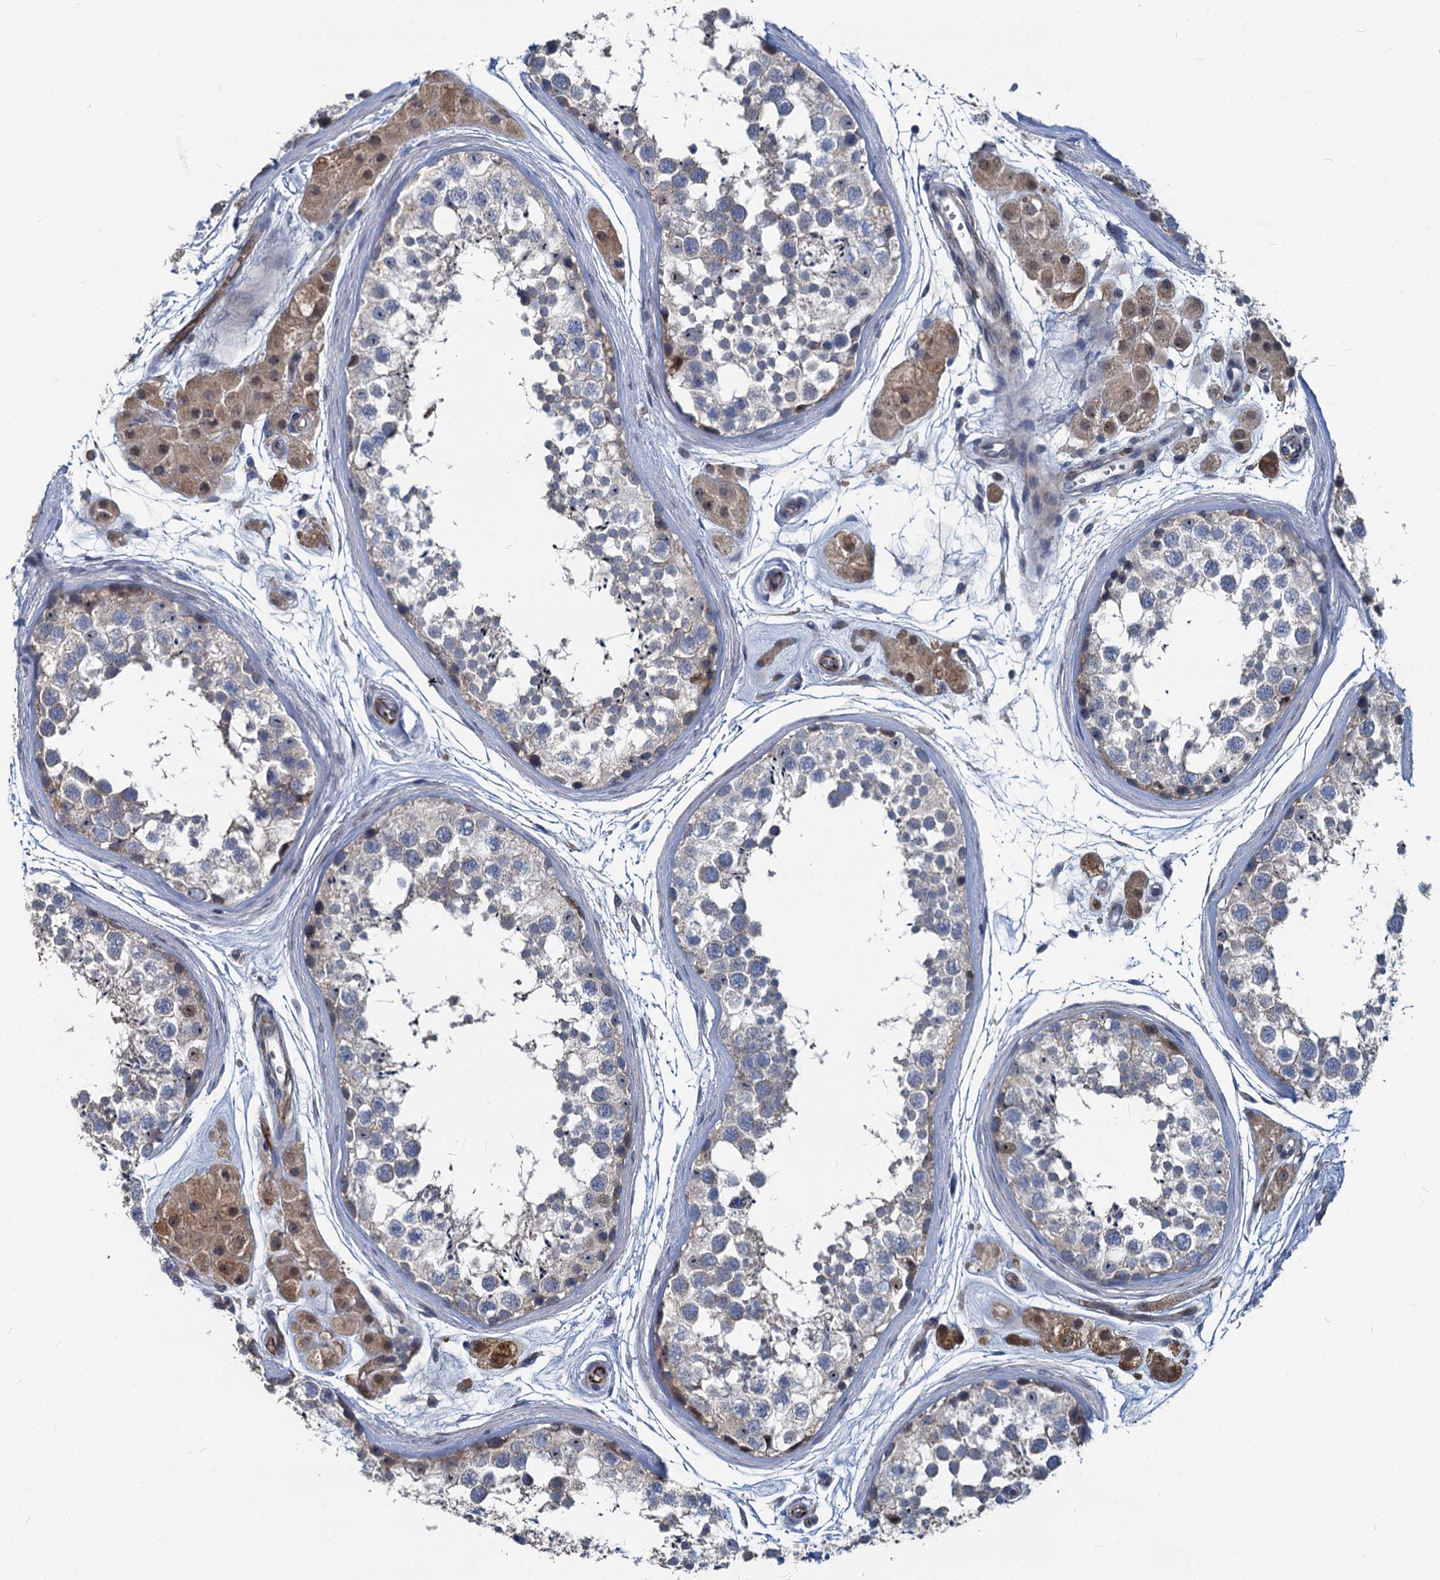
{"staining": {"intensity": "moderate", "quantity": "<25%", "location": "nuclear"}, "tissue": "testis", "cell_type": "Cells in seminiferous ducts", "image_type": "normal", "snomed": [{"axis": "morphology", "description": "Normal tissue, NOS"}, {"axis": "topography", "description": "Testis"}], "caption": "Immunohistochemistry (IHC) photomicrograph of unremarkable testis: human testis stained using immunohistochemistry reveals low levels of moderate protein expression localized specifically in the nuclear of cells in seminiferous ducts, appearing as a nuclear brown color.", "gene": "ASXL3", "patient": {"sex": "male", "age": 56}}